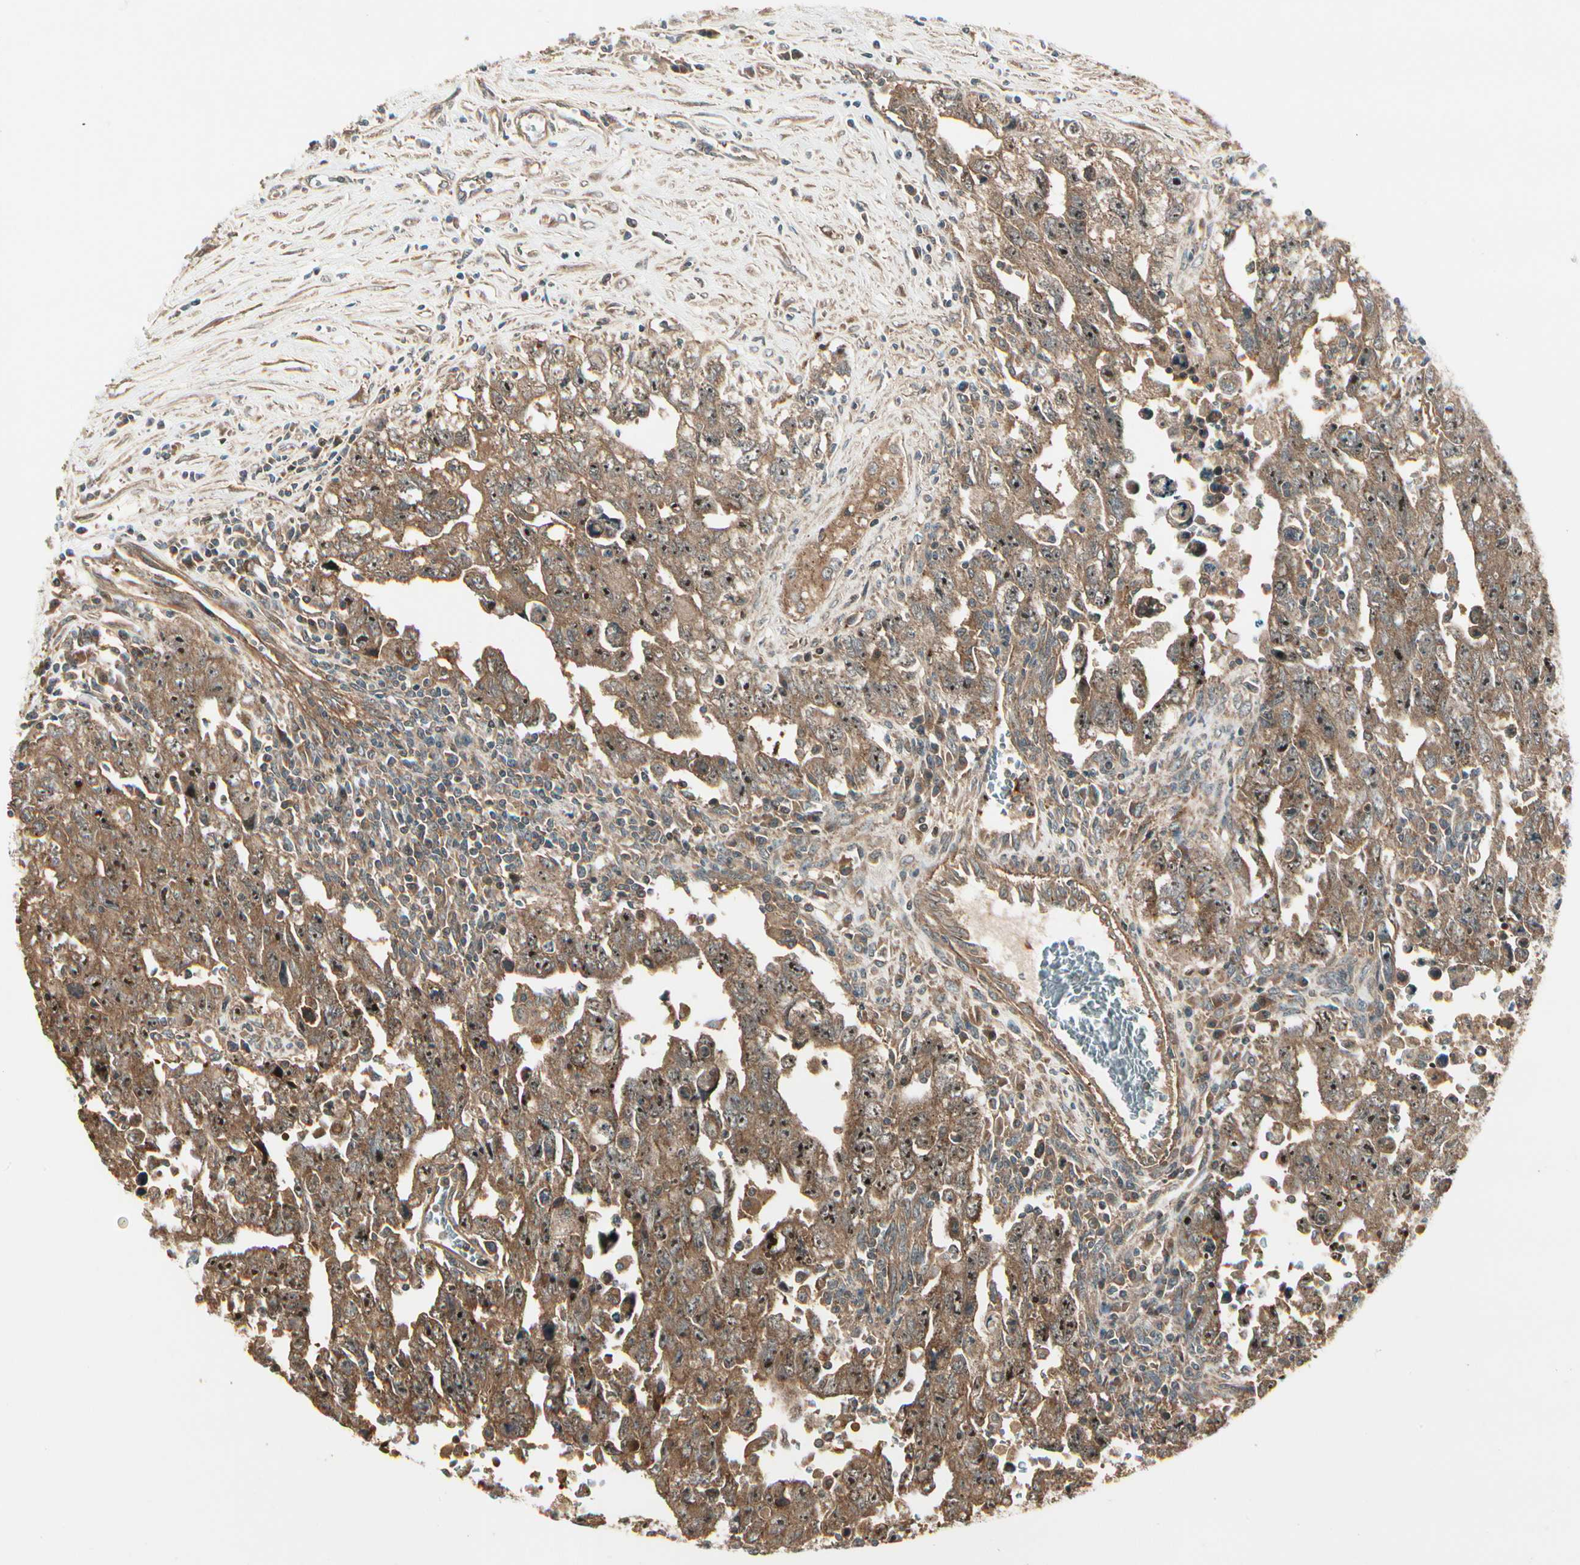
{"staining": {"intensity": "strong", "quantity": ">75%", "location": "cytoplasmic/membranous"}, "tissue": "testis cancer", "cell_type": "Tumor cells", "image_type": "cancer", "snomed": [{"axis": "morphology", "description": "Carcinoma, Embryonal, NOS"}, {"axis": "topography", "description": "Testis"}], "caption": "Tumor cells show high levels of strong cytoplasmic/membranous positivity in about >75% of cells in testis cancer (embryonal carcinoma).", "gene": "FKBP15", "patient": {"sex": "male", "age": 28}}